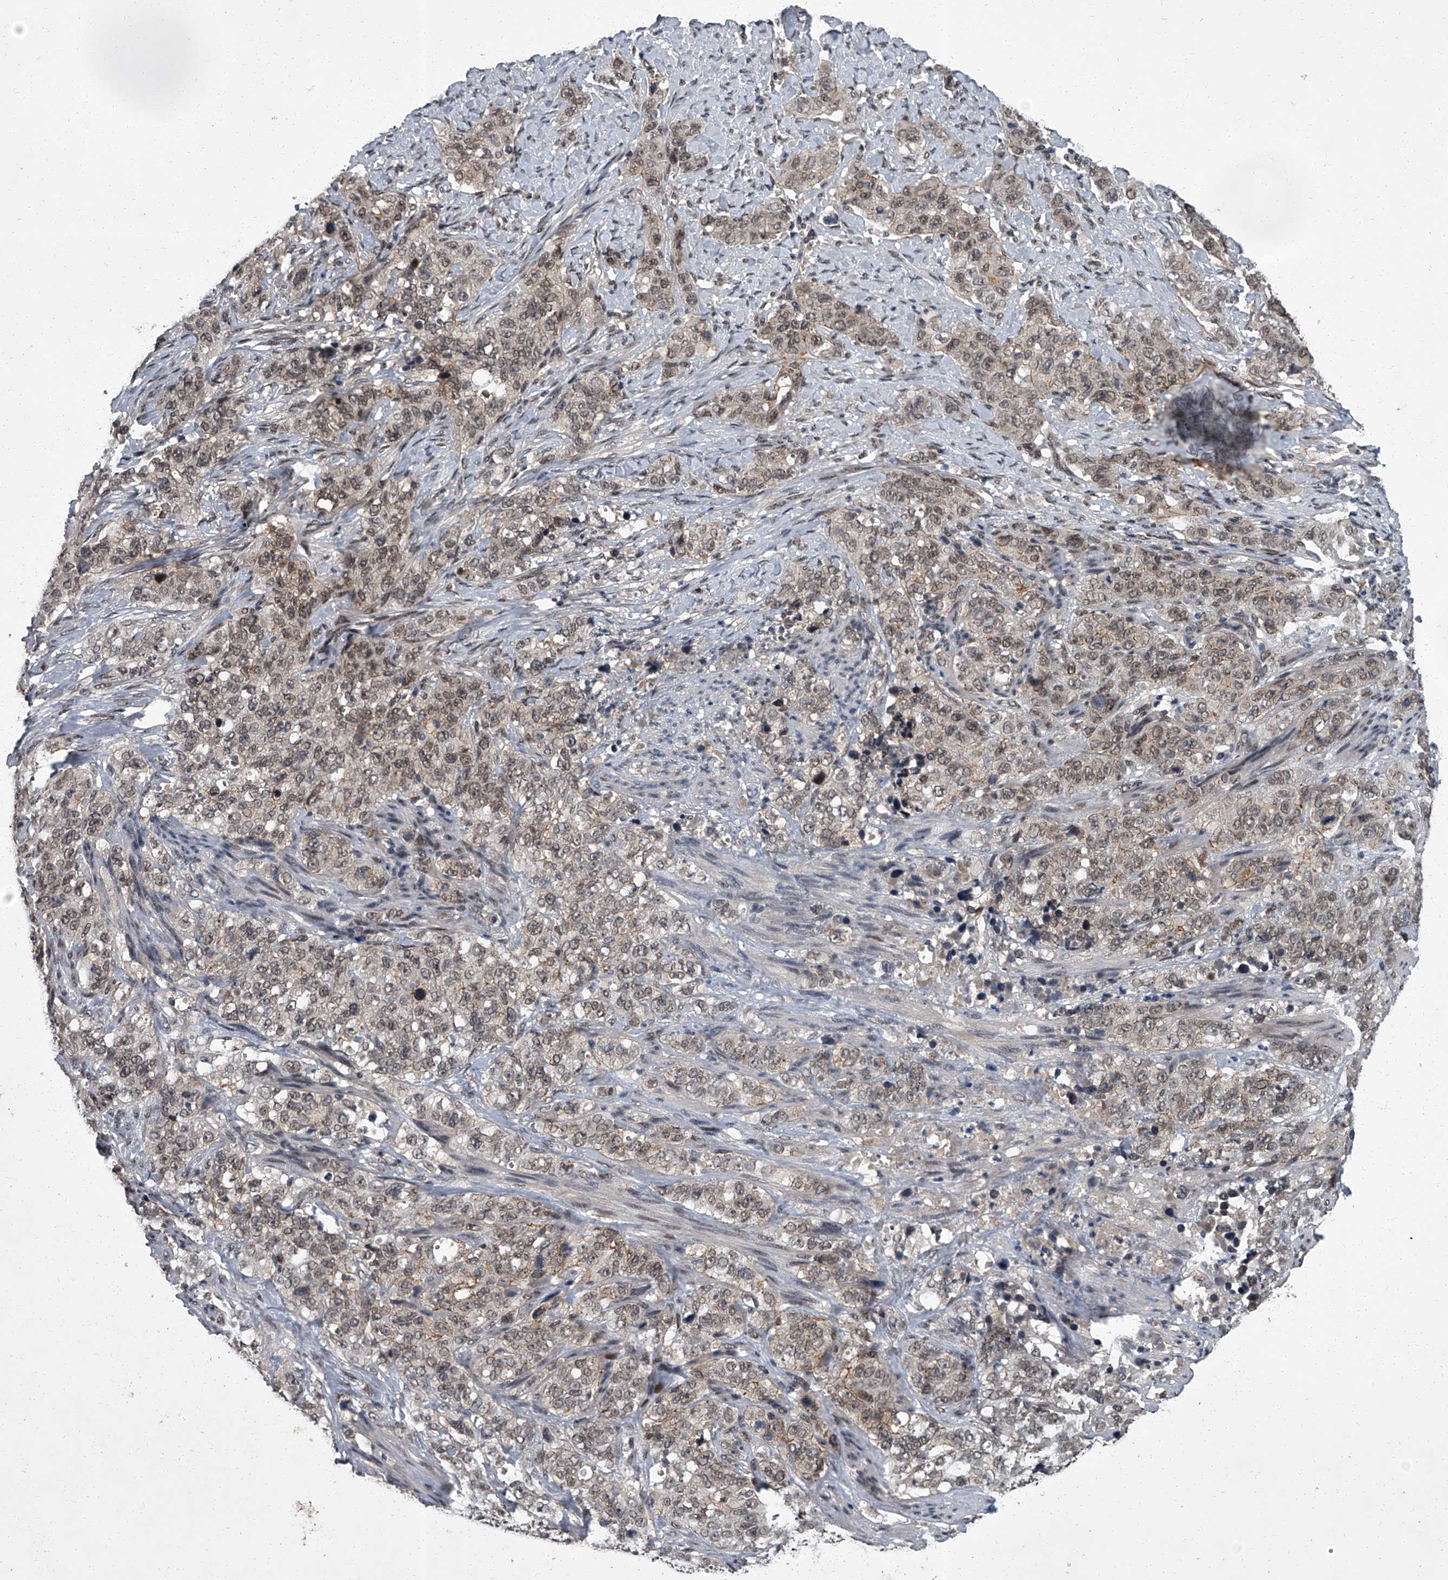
{"staining": {"intensity": "weak", "quantity": "25%-75%", "location": "cytoplasmic/membranous,nuclear"}, "tissue": "stomach cancer", "cell_type": "Tumor cells", "image_type": "cancer", "snomed": [{"axis": "morphology", "description": "Adenocarcinoma, NOS"}, {"axis": "topography", "description": "Stomach"}], "caption": "An immunohistochemistry image of neoplastic tissue is shown. Protein staining in brown highlights weak cytoplasmic/membranous and nuclear positivity in adenocarcinoma (stomach) within tumor cells.", "gene": "ZNF518B", "patient": {"sex": "male", "age": 48}}